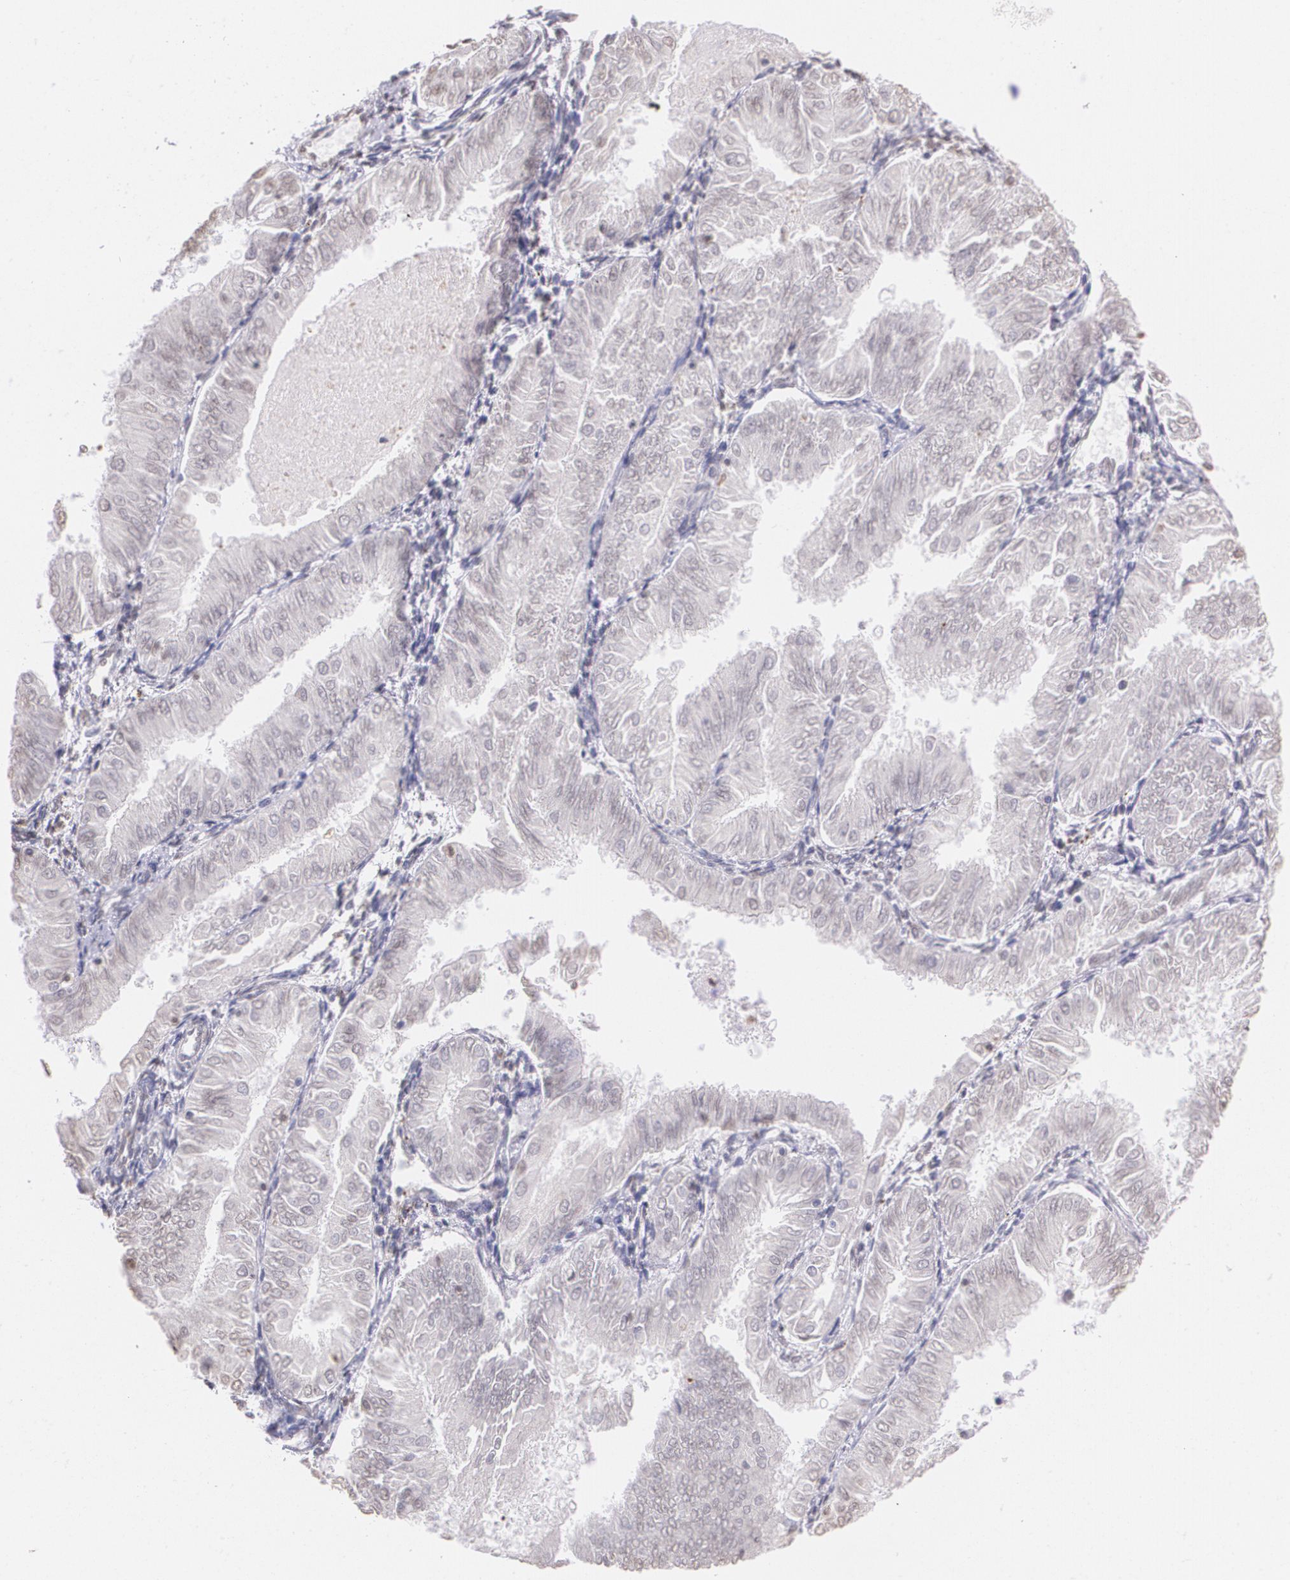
{"staining": {"intensity": "negative", "quantity": "none", "location": "none"}, "tissue": "endometrial cancer", "cell_type": "Tumor cells", "image_type": "cancer", "snomed": [{"axis": "morphology", "description": "Adenocarcinoma, NOS"}, {"axis": "topography", "description": "Endometrium"}], "caption": "There is no significant staining in tumor cells of endometrial cancer. (Brightfield microscopy of DAB immunohistochemistry (IHC) at high magnification).", "gene": "RTN1", "patient": {"sex": "female", "age": 53}}